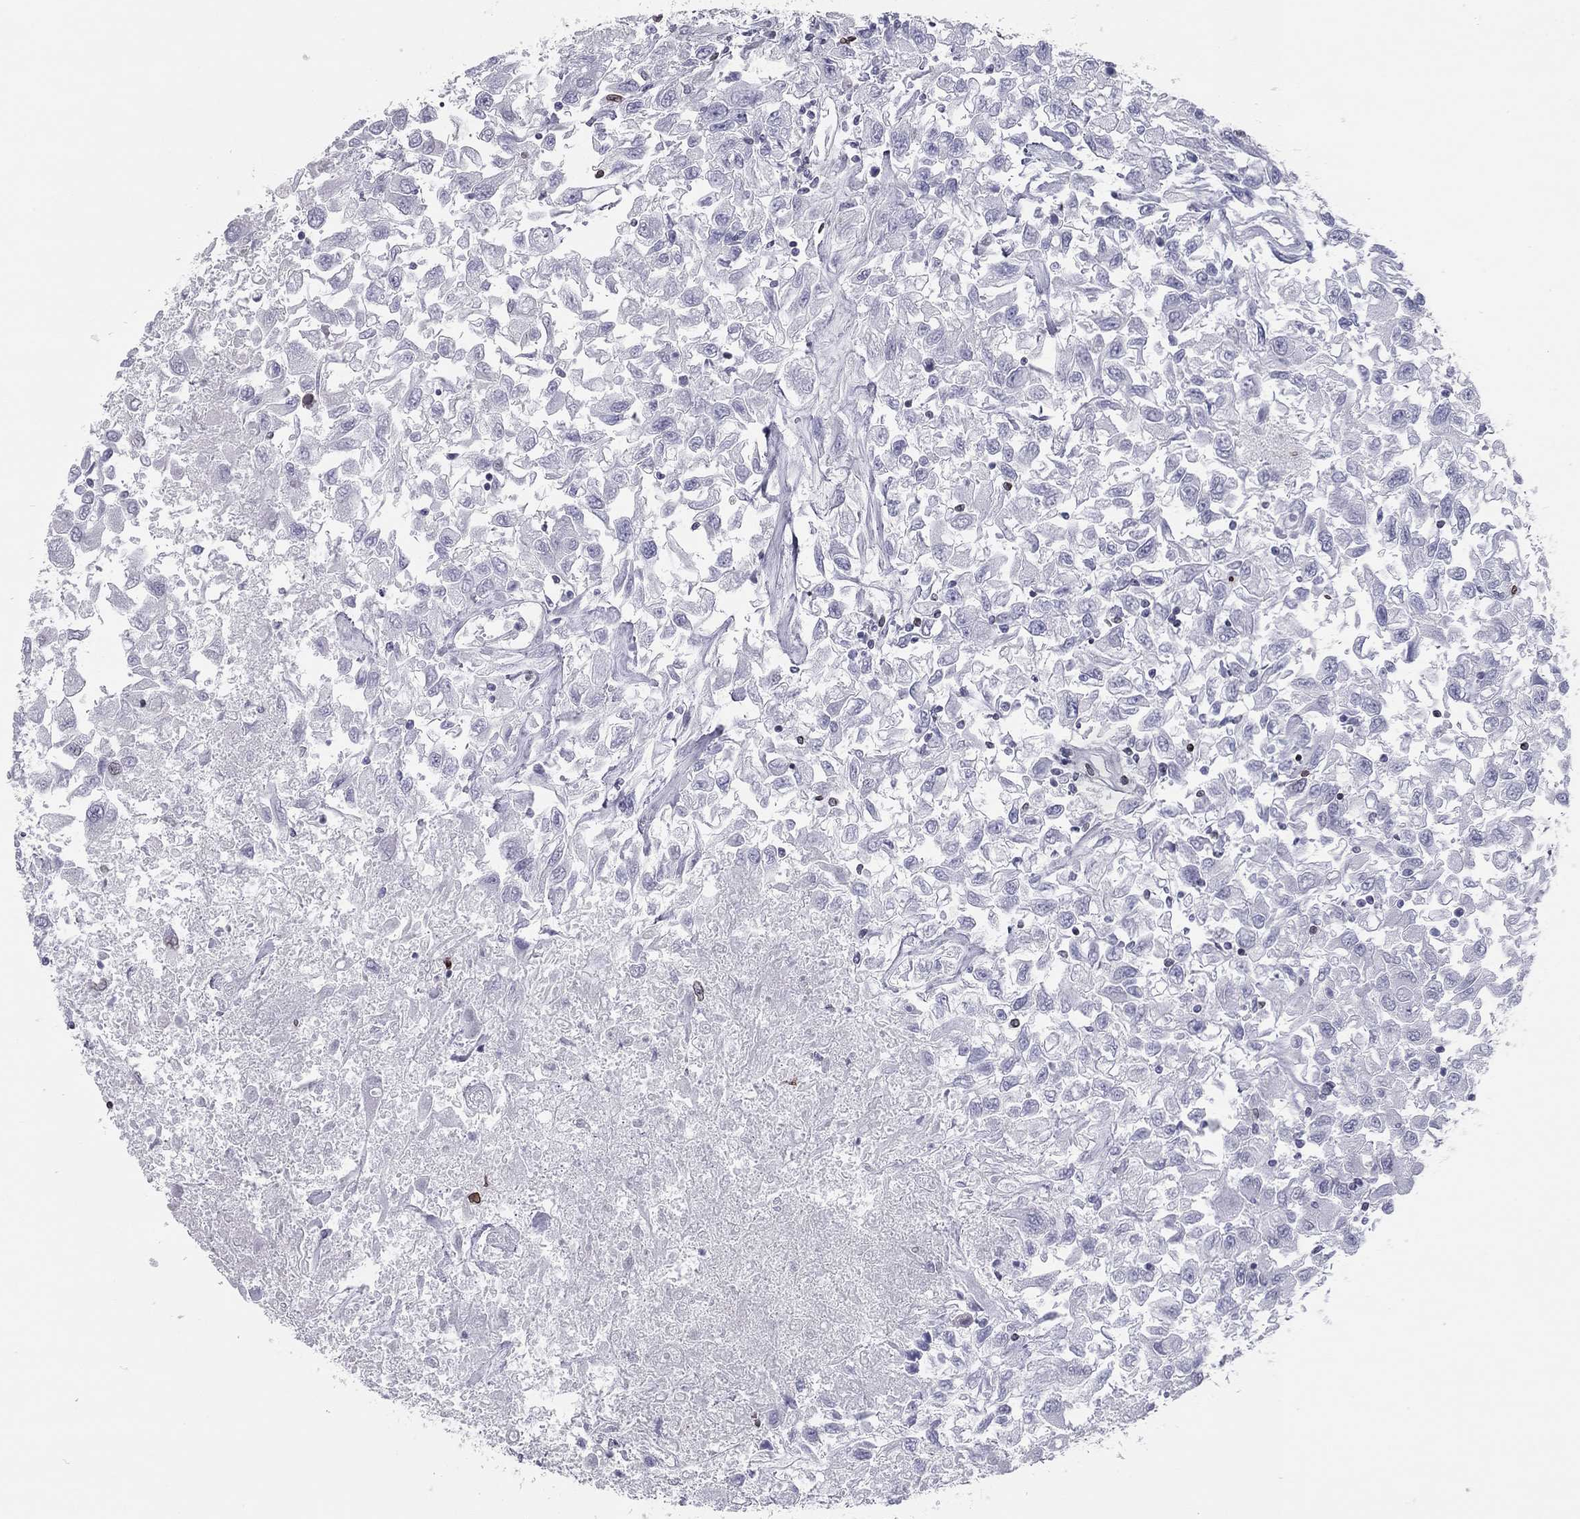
{"staining": {"intensity": "negative", "quantity": "none", "location": "none"}, "tissue": "renal cancer", "cell_type": "Tumor cells", "image_type": "cancer", "snomed": [{"axis": "morphology", "description": "Adenocarcinoma, NOS"}, {"axis": "topography", "description": "Kidney"}], "caption": "Micrograph shows no significant protein staining in tumor cells of adenocarcinoma (renal). (Stains: DAB (3,3'-diaminobenzidine) immunohistochemistry (IHC) with hematoxylin counter stain, Microscopy: brightfield microscopy at high magnification).", "gene": "ESPL1", "patient": {"sex": "female", "age": 76}}